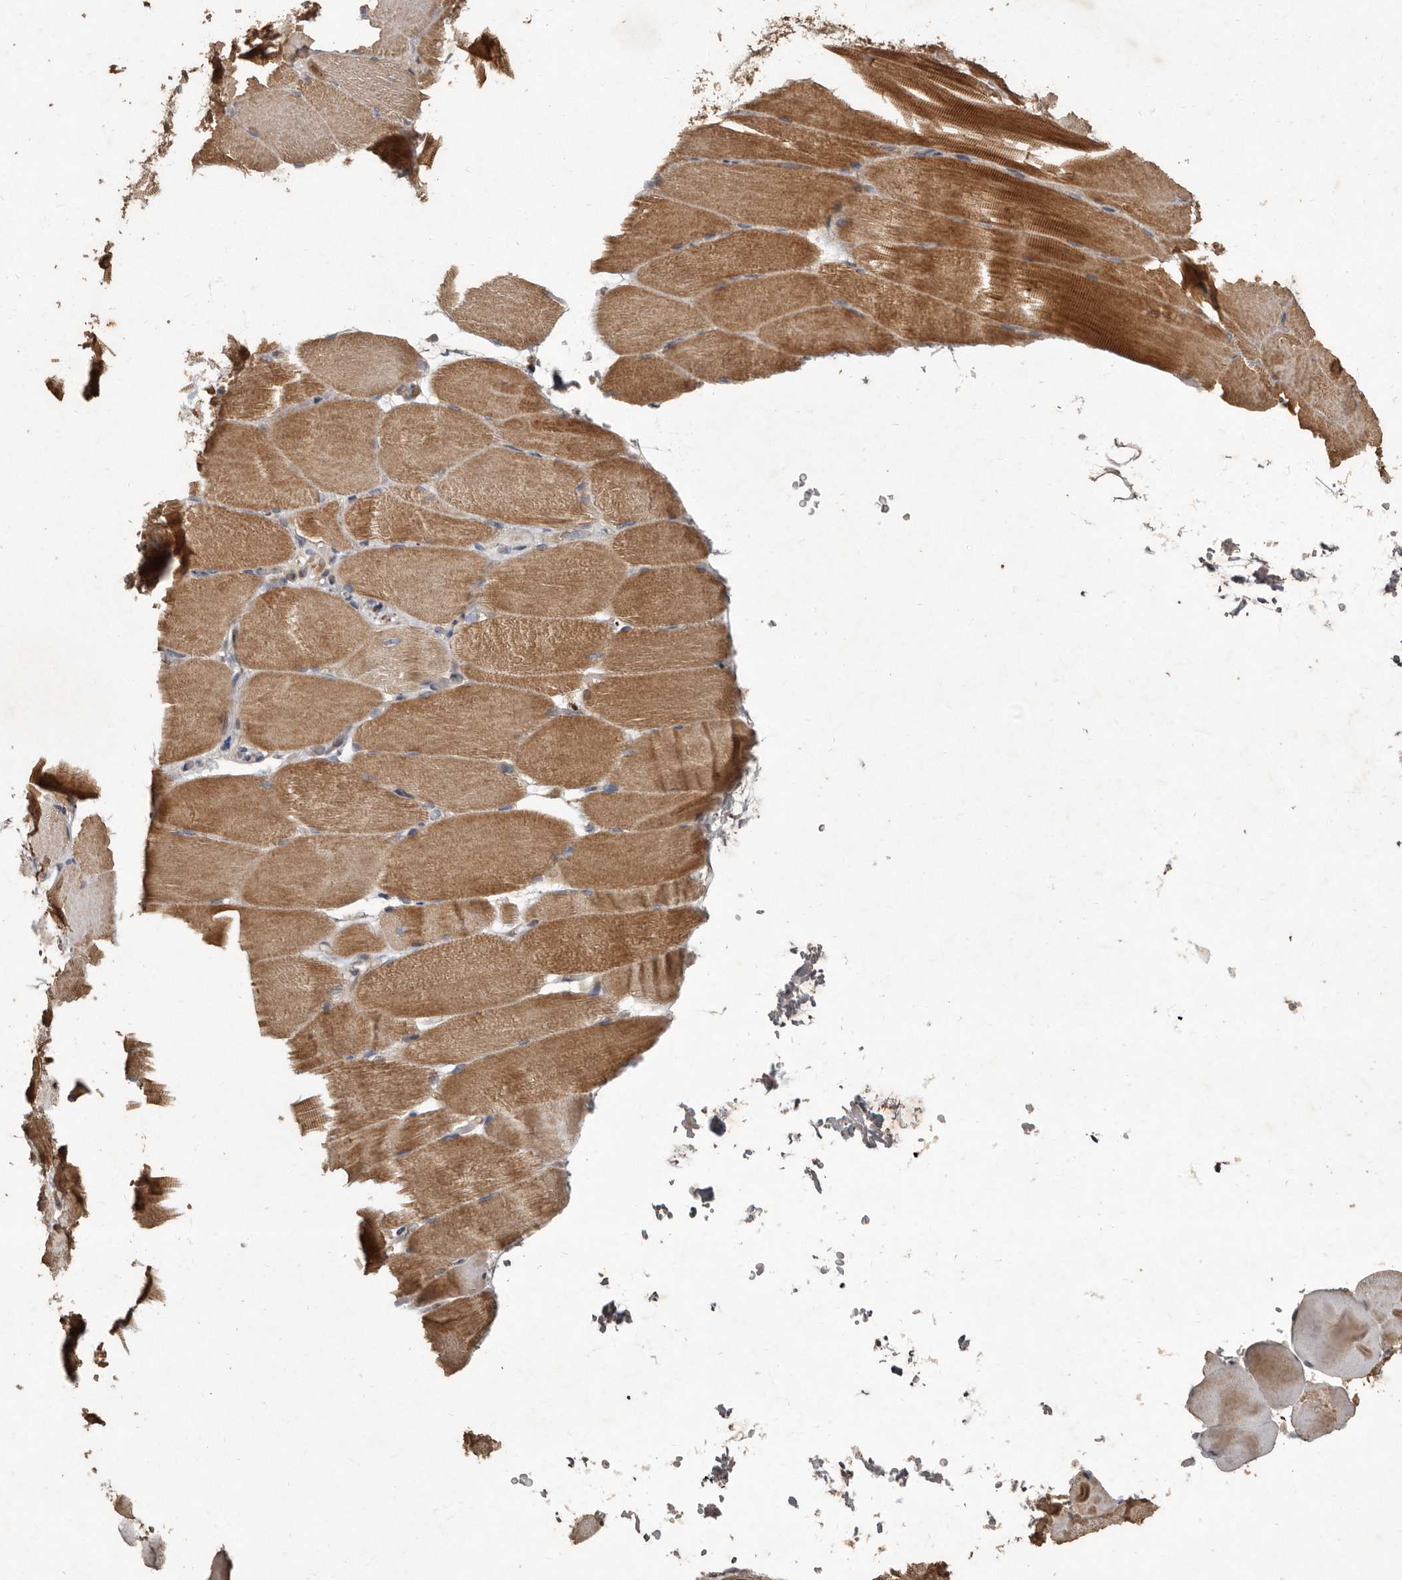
{"staining": {"intensity": "moderate", "quantity": ">75%", "location": "cytoplasmic/membranous"}, "tissue": "skeletal muscle", "cell_type": "Myocytes", "image_type": "normal", "snomed": [{"axis": "morphology", "description": "Normal tissue, NOS"}, {"axis": "topography", "description": "Skeletal muscle"}, {"axis": "topography", "description": "Parathyroid gland"}], "caption": "Immunohistochemical staining of unremarkable human skeletal muscle reveals medium levels of moderate cytoplasmic/membranous positivity in about >75% of myocytes. (Brightfield microscopy of DAB IHC at high magnification).", "gene": "KIF26B", "patient": {"sex": "female", "age": 37}}